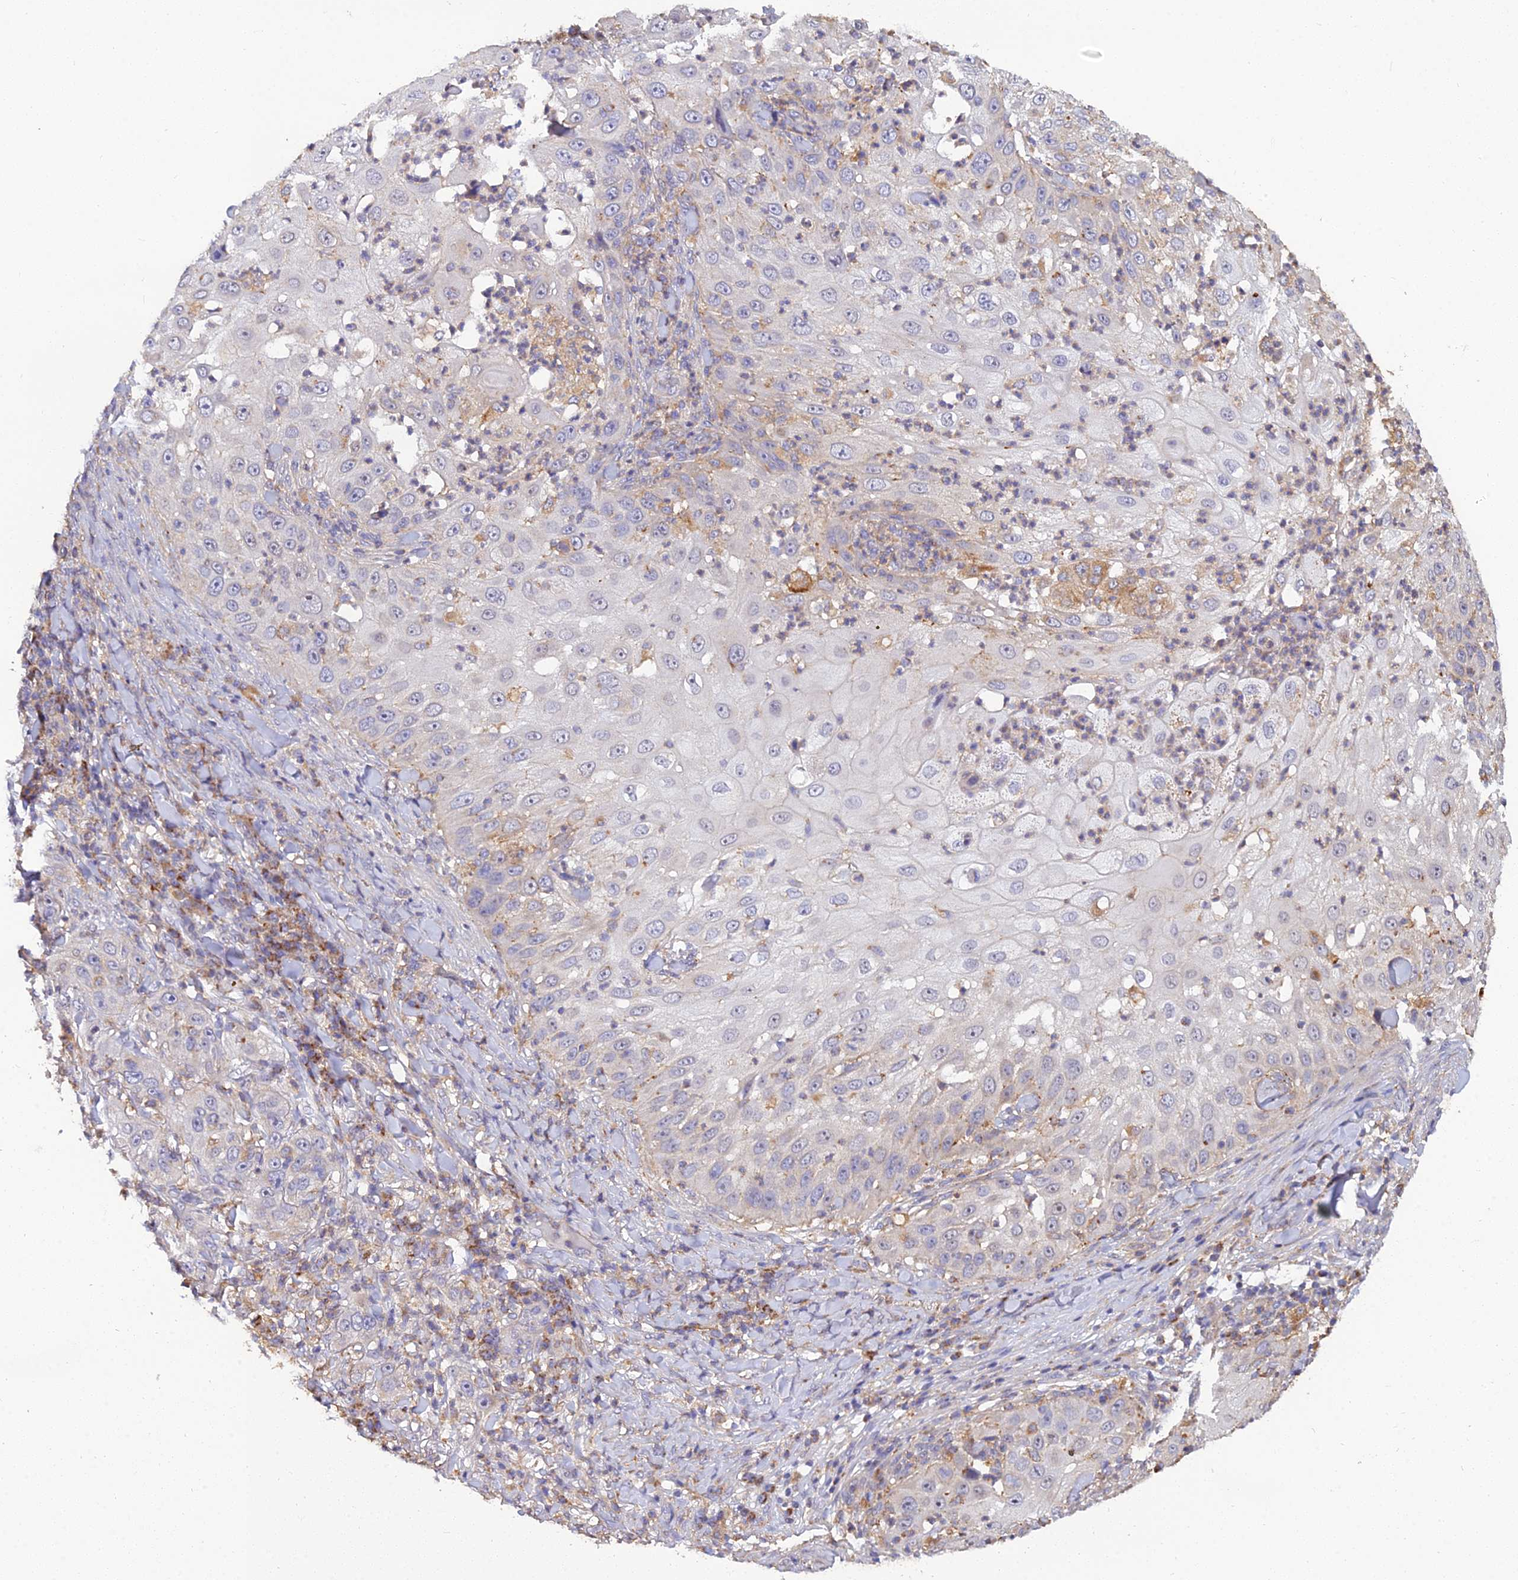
{"staining": {"intensity": "moderate", "quantity": "<25%", "location": "cytoplasmic/membranous"}, "tissue": "skin cancer", "cell_type": "Tumor cells", "image_type": "cancer", "snomed": [{"axis": "morphology", "description": "Squamous cell carcinoma, NOS"}, {"axis": "topography", "description": "Skin"}], "caption": "Protein staining shows moderate cytoplasmic/membranous staining in about <25% of tumor cells in skin cancer (squamous cell carcinoma).", "gene": "ARL8B", "patient": {"sex": "female", "age": 44}}